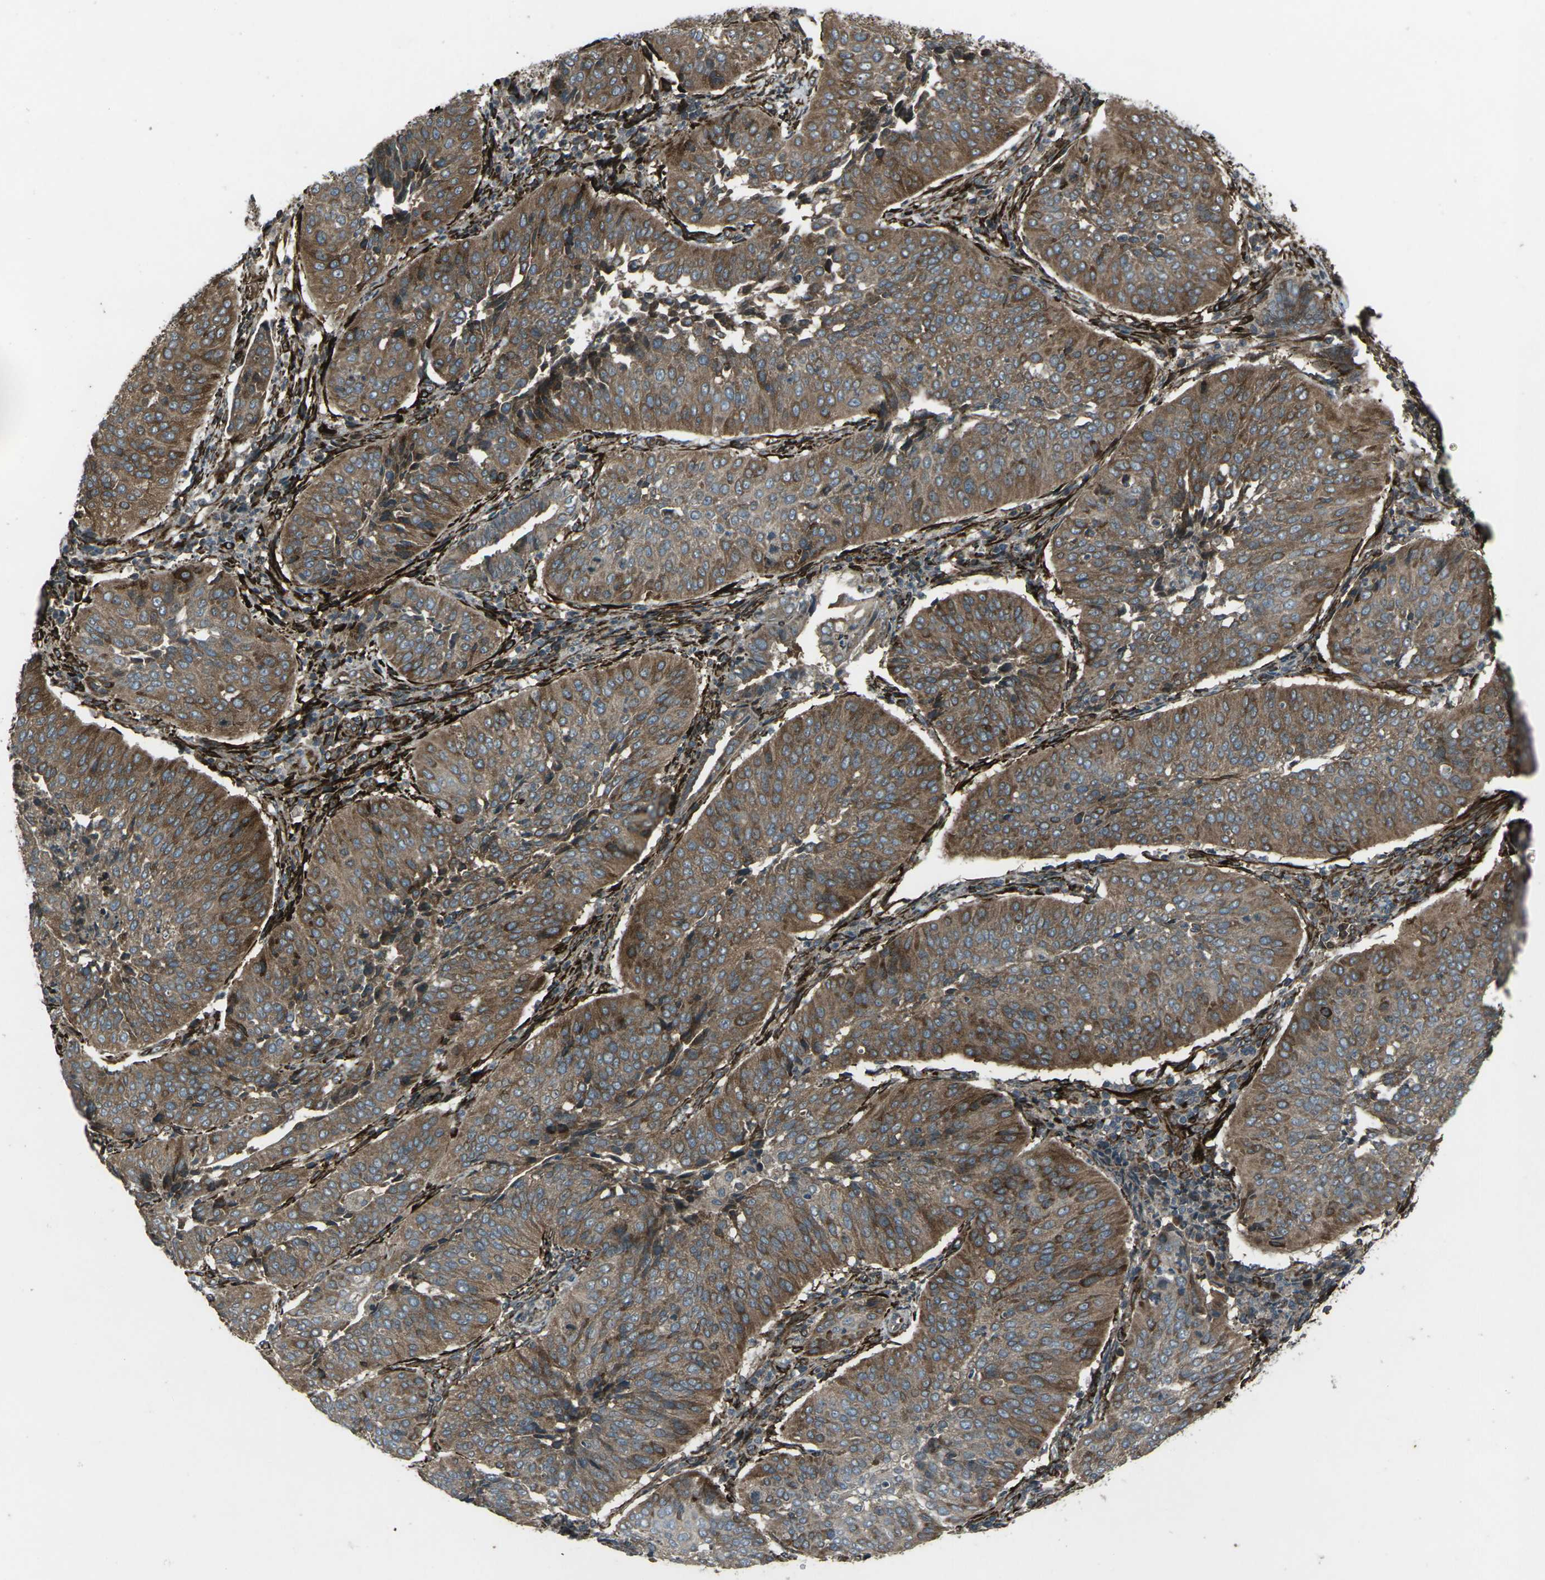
{"staining": {"intensity": "moderate", "quantity": ">75%", "location": "cytoplasmic/membranous"}, "tissue": "cervical cancer", "cell_type": "Tumor cells", "image_type": "cancer", "snomed": [{"axis": "morphology", "description": "Normal tissue, NOS"}, {"axis": "morphology", "description": "Squamous cell carcinoma, NOS"}, {"axis": "topography", "description": "Cervix"}], "caption": "Protein expression analysis of human cervical cancer (squamous cell carcinoma) reveals moderate cytoplasmic/membranous expression in approximately >75% of tumor cells. (brown staining indicates protein expression, while blue staining denotes nuclei).", "gene": "LSMEM1", "patient": {"sex": "female", "age": 39}}